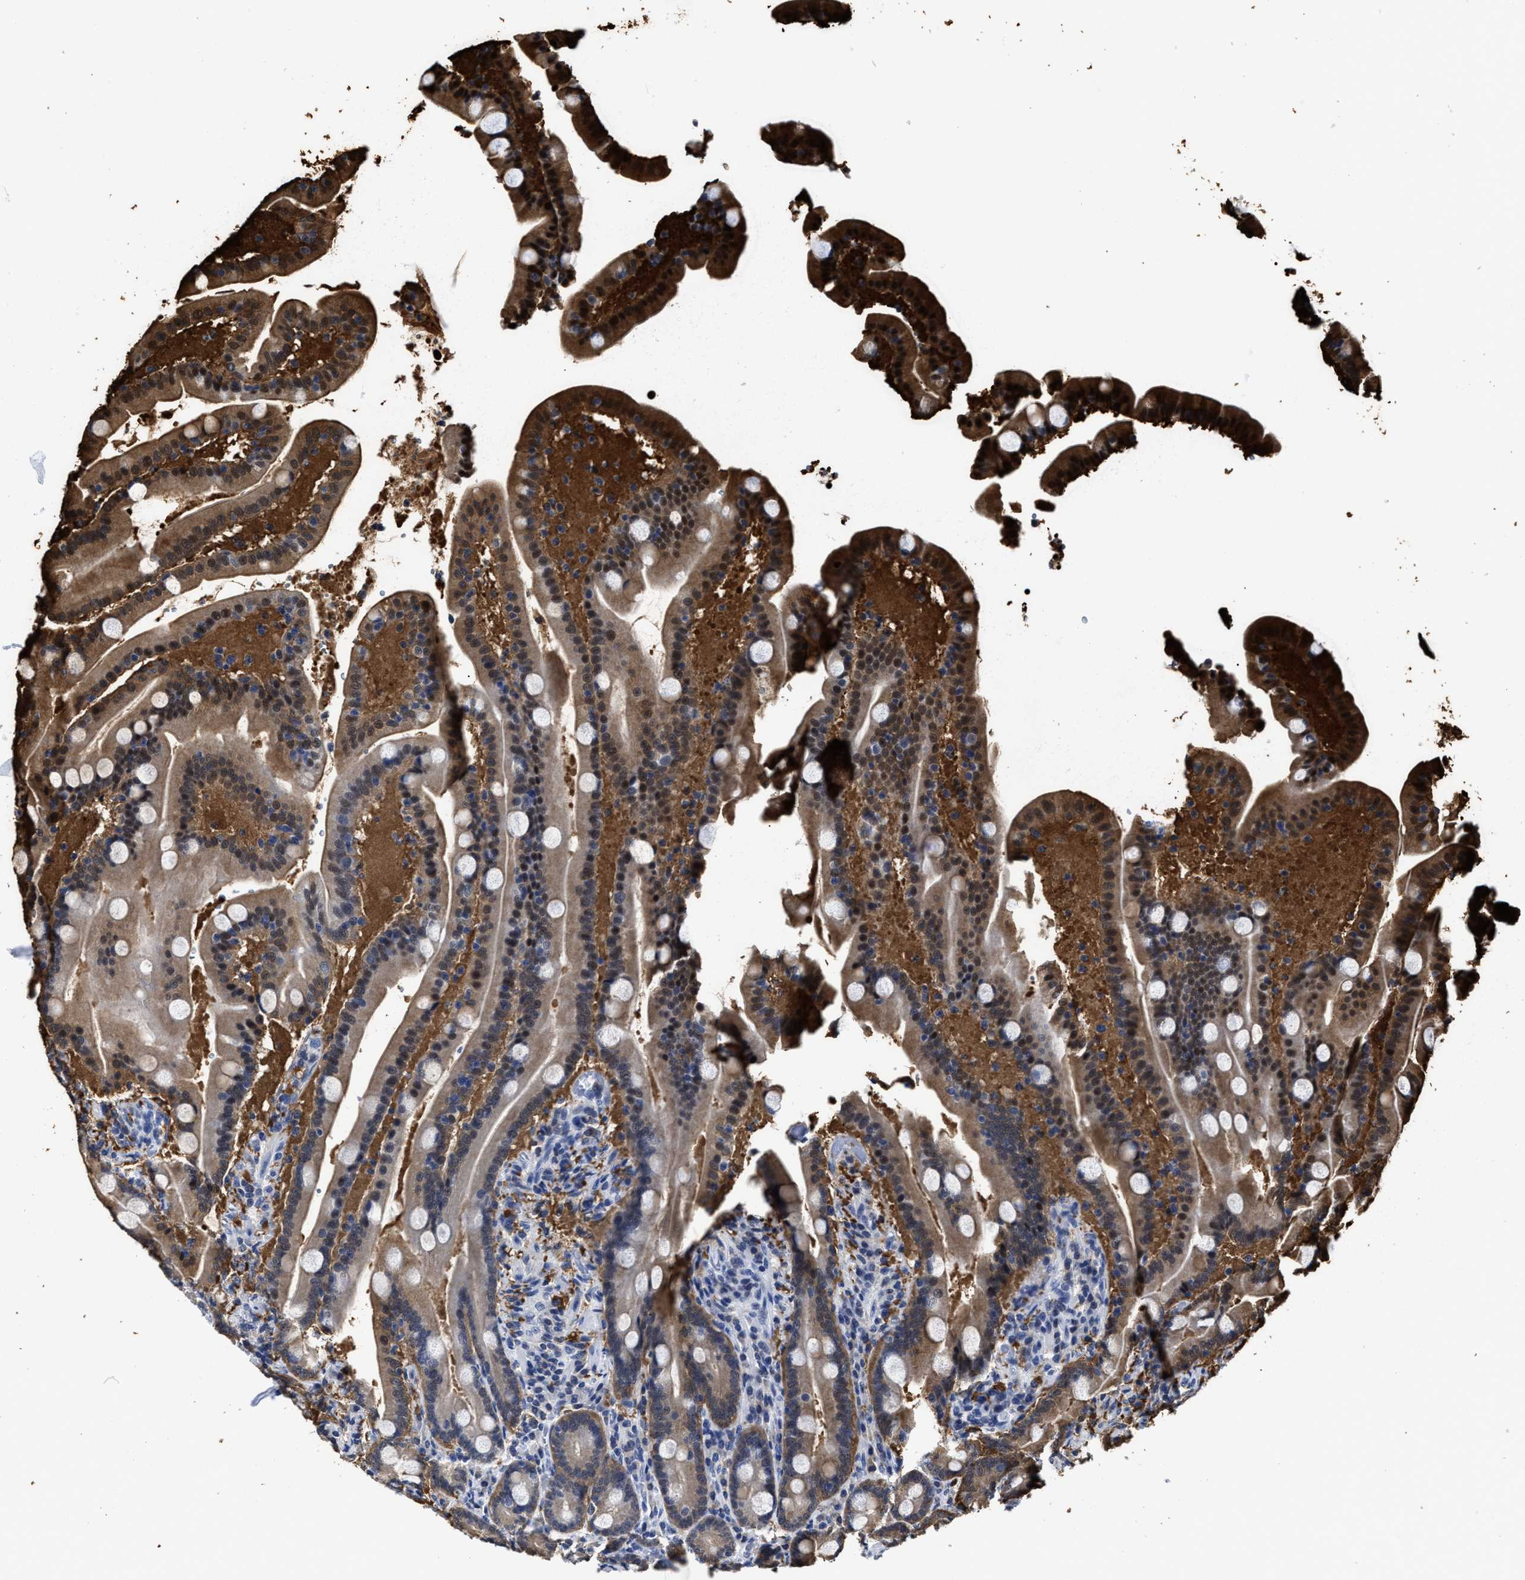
{"staining": {"intensity": "strong", "quantity": "25%-75%", "location": "cytoplasmic/membranous,nuclear"}, "tissue": "duodenum", "cell_type": "Glandular cells", "image_type": "normal", "snomed": [{"axis": "morphology", "description": "Normal tissue, NOS"}, {"axis": "topography", "description": "Duodenum"}], "caption": "Immunohistochemistry (DAB) staining of unremarkable duodenum displays strong cytoplasmic/membranous,nuclear protein staining in about 25%-75% of glandular cells. Nuclei are stained in blue.", "gene": "PRPF4B", "patient": {"sex": "male", "age": 54}}